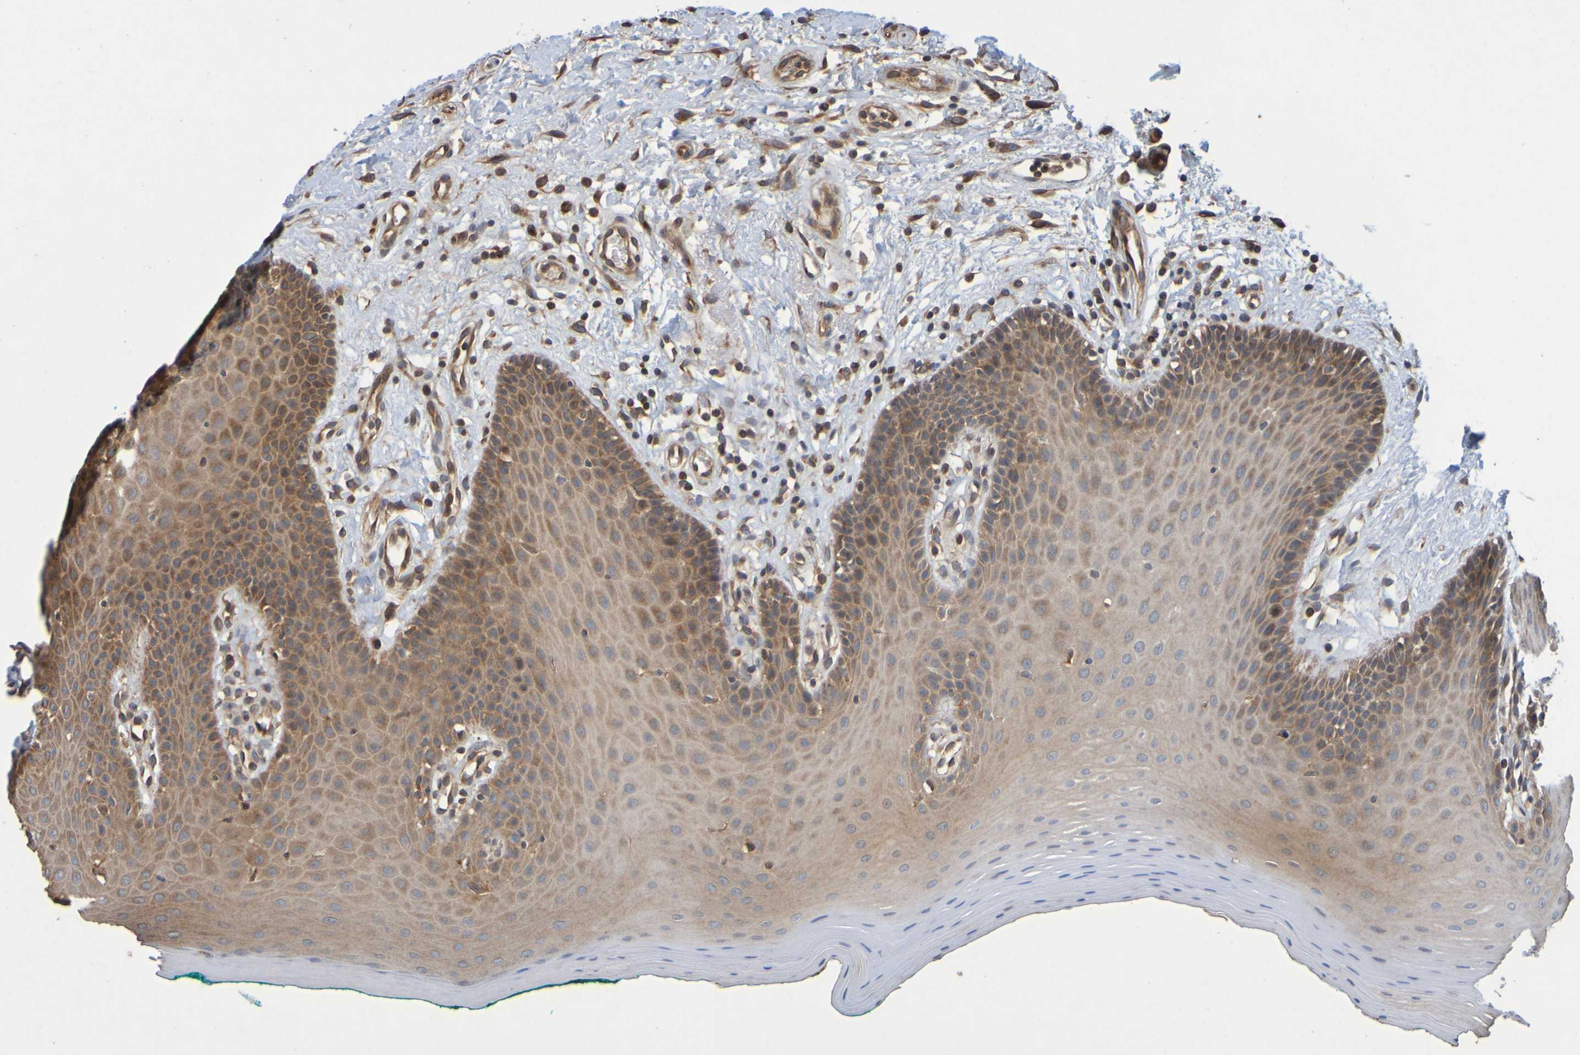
{"staining": {"intensity": "strong", "quantity": ">75%", "location": "cytoplasmic/membranous"}, "tissue": "oral mucosa", "cell_type": "Squamous epithelial cells", "image_type": "normal", "snomed": [{"axis": "morphology", "description": "Normal tissue, NOS"}, {"axis": "topography", "description": "Skeletal muscle"}, {"axis": "topography", "description": "Oral tissue"}], "caption": "Oral mucosa was stained to show a protein in brown. There is high levels of strong cytoplasmic/membranous expression in approximately >75% of squamous epithelial cells. Nuclei are stained in blue.", "gene": "OCRL", "patient": {"sex": "male", "age": 58}}